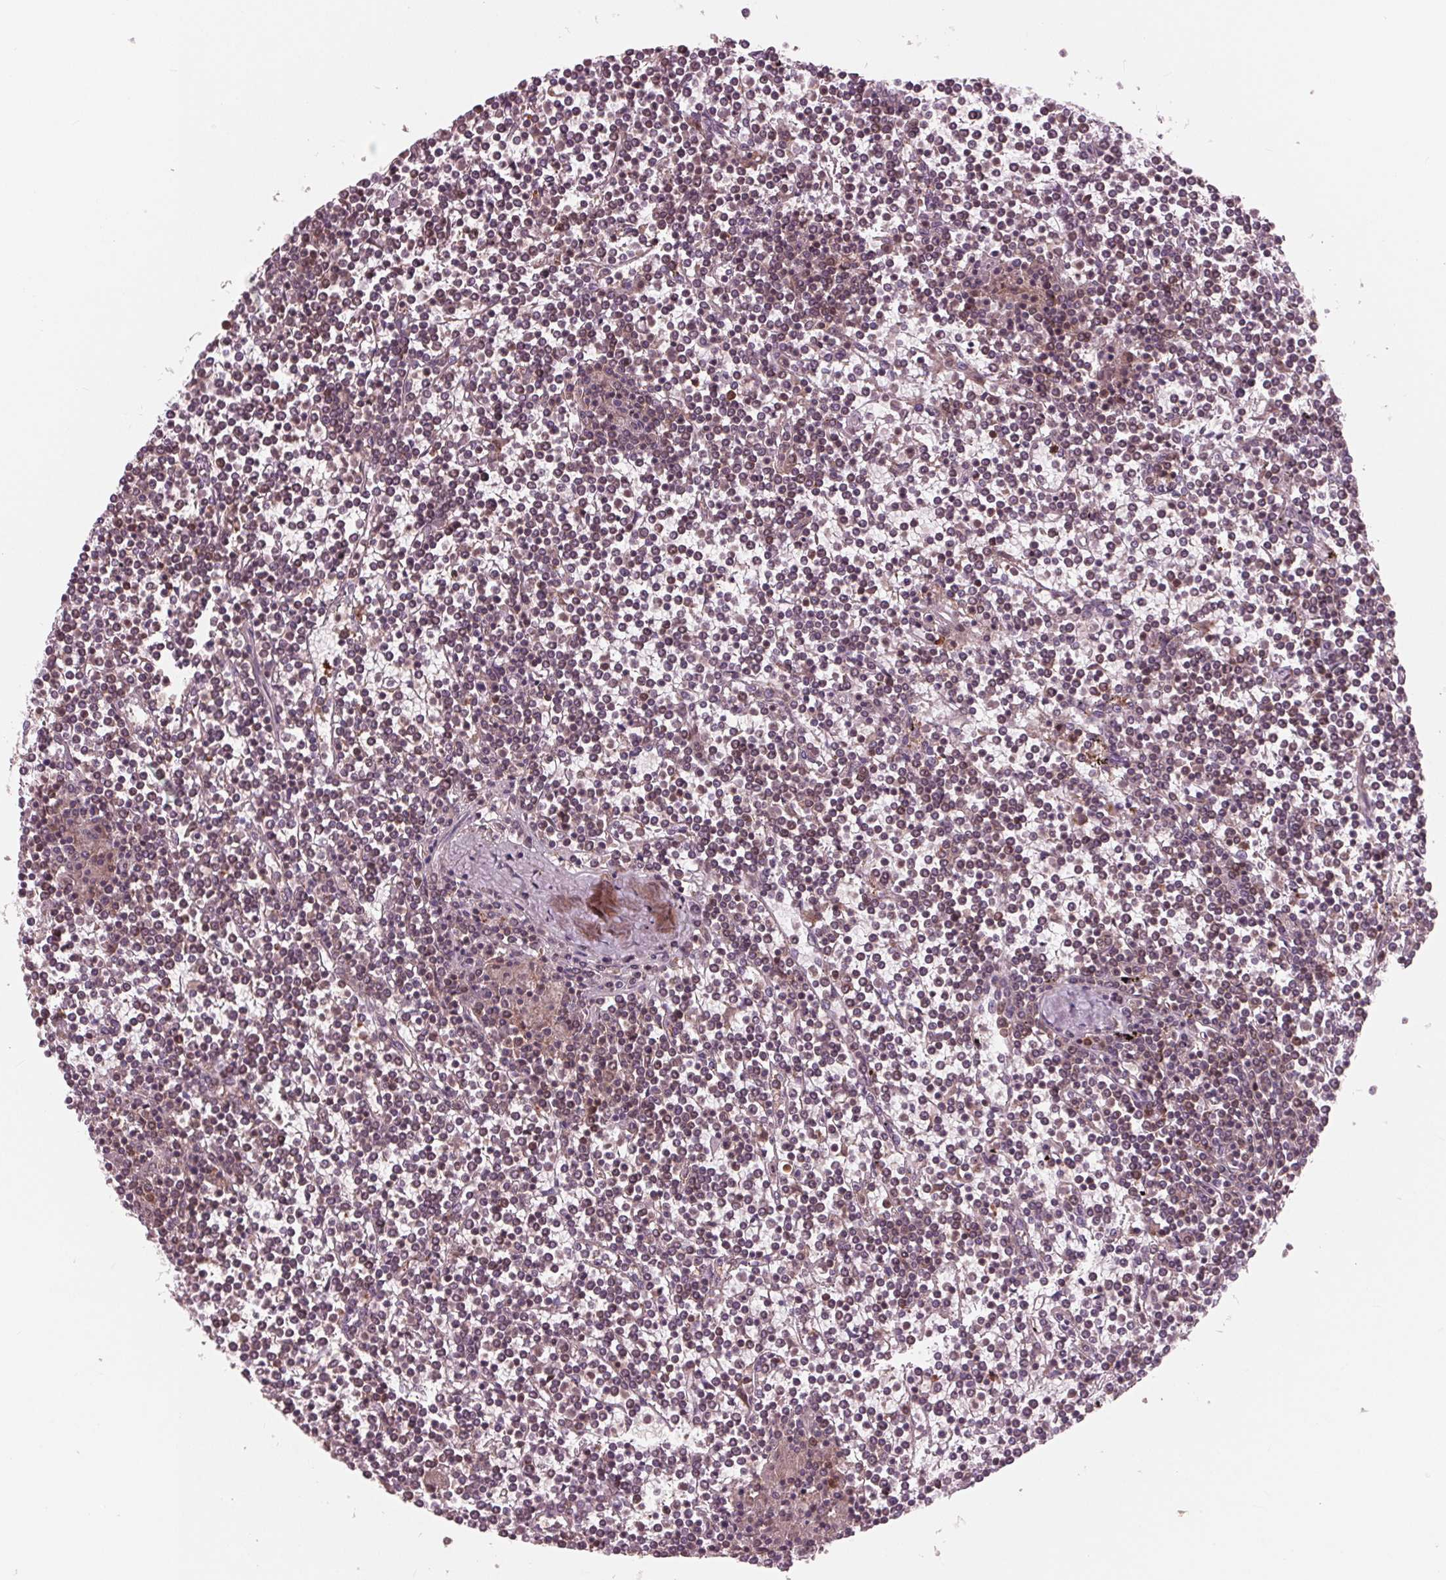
{"staining": {"intensity": "weak", "quantity": ">75%", "location": "cytoplasmic/membranous"}, "tissue": "lymphoma", "cell_type": "Tumor cells", "image_type": "cancer", "snomed": [{"axis": "morphology", "description": "Malignant lymphoma, non-Hodgkin's type, Low grade"}, {"axis": "topography", "description": "Spleen"}], "caption": "Brown immunohistochemical staining in lymphoma reveals weak cytoplasmic/membranous expression in about >75% of tumor cells.", "gene": "ARHGAP25", "patient": {"sex": "female", "age": 19}}